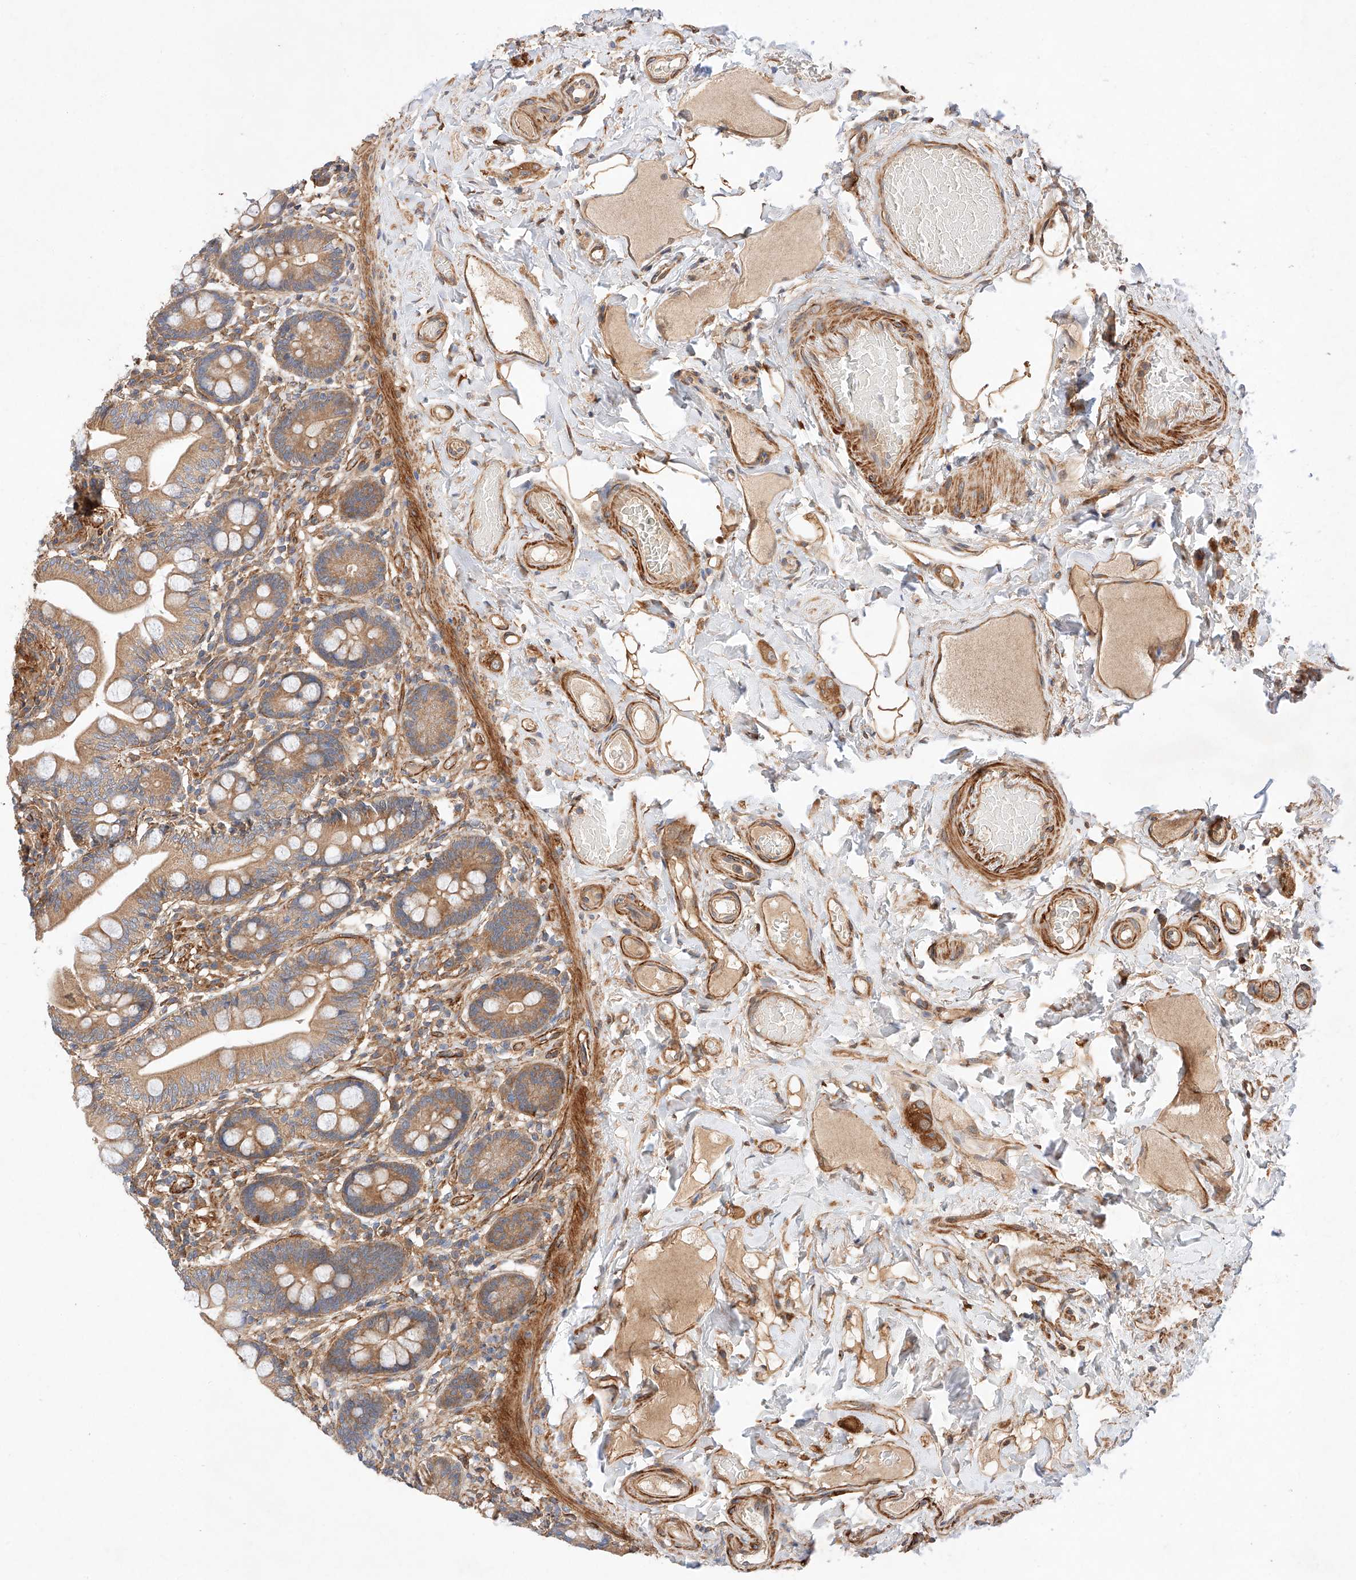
{"staining": {"intensity": "moderate", "quantity": ">75%", "location": "cytoplasmic/membranous"}, "tissue": "small intestine", "cell_type": "Glandular cells", "image_type": "normal", "snomed": [{"axis": "morphology", "description": "Normal tissue, NOS"}, {"axis": "topography", "description": "Small intestine"}], "caption": "Immunohistochemistry micrograph of benign small intestine: small intestine stained using immunohistochemistry shows medium levels of moderate protein expression localized specifically in the cytoplasmic/membranous of glandular cells, appearing as a cytoplasmic/membranous brown color.", "gene": "RAB23", "patient": {"sex": "female", "age": 64}}